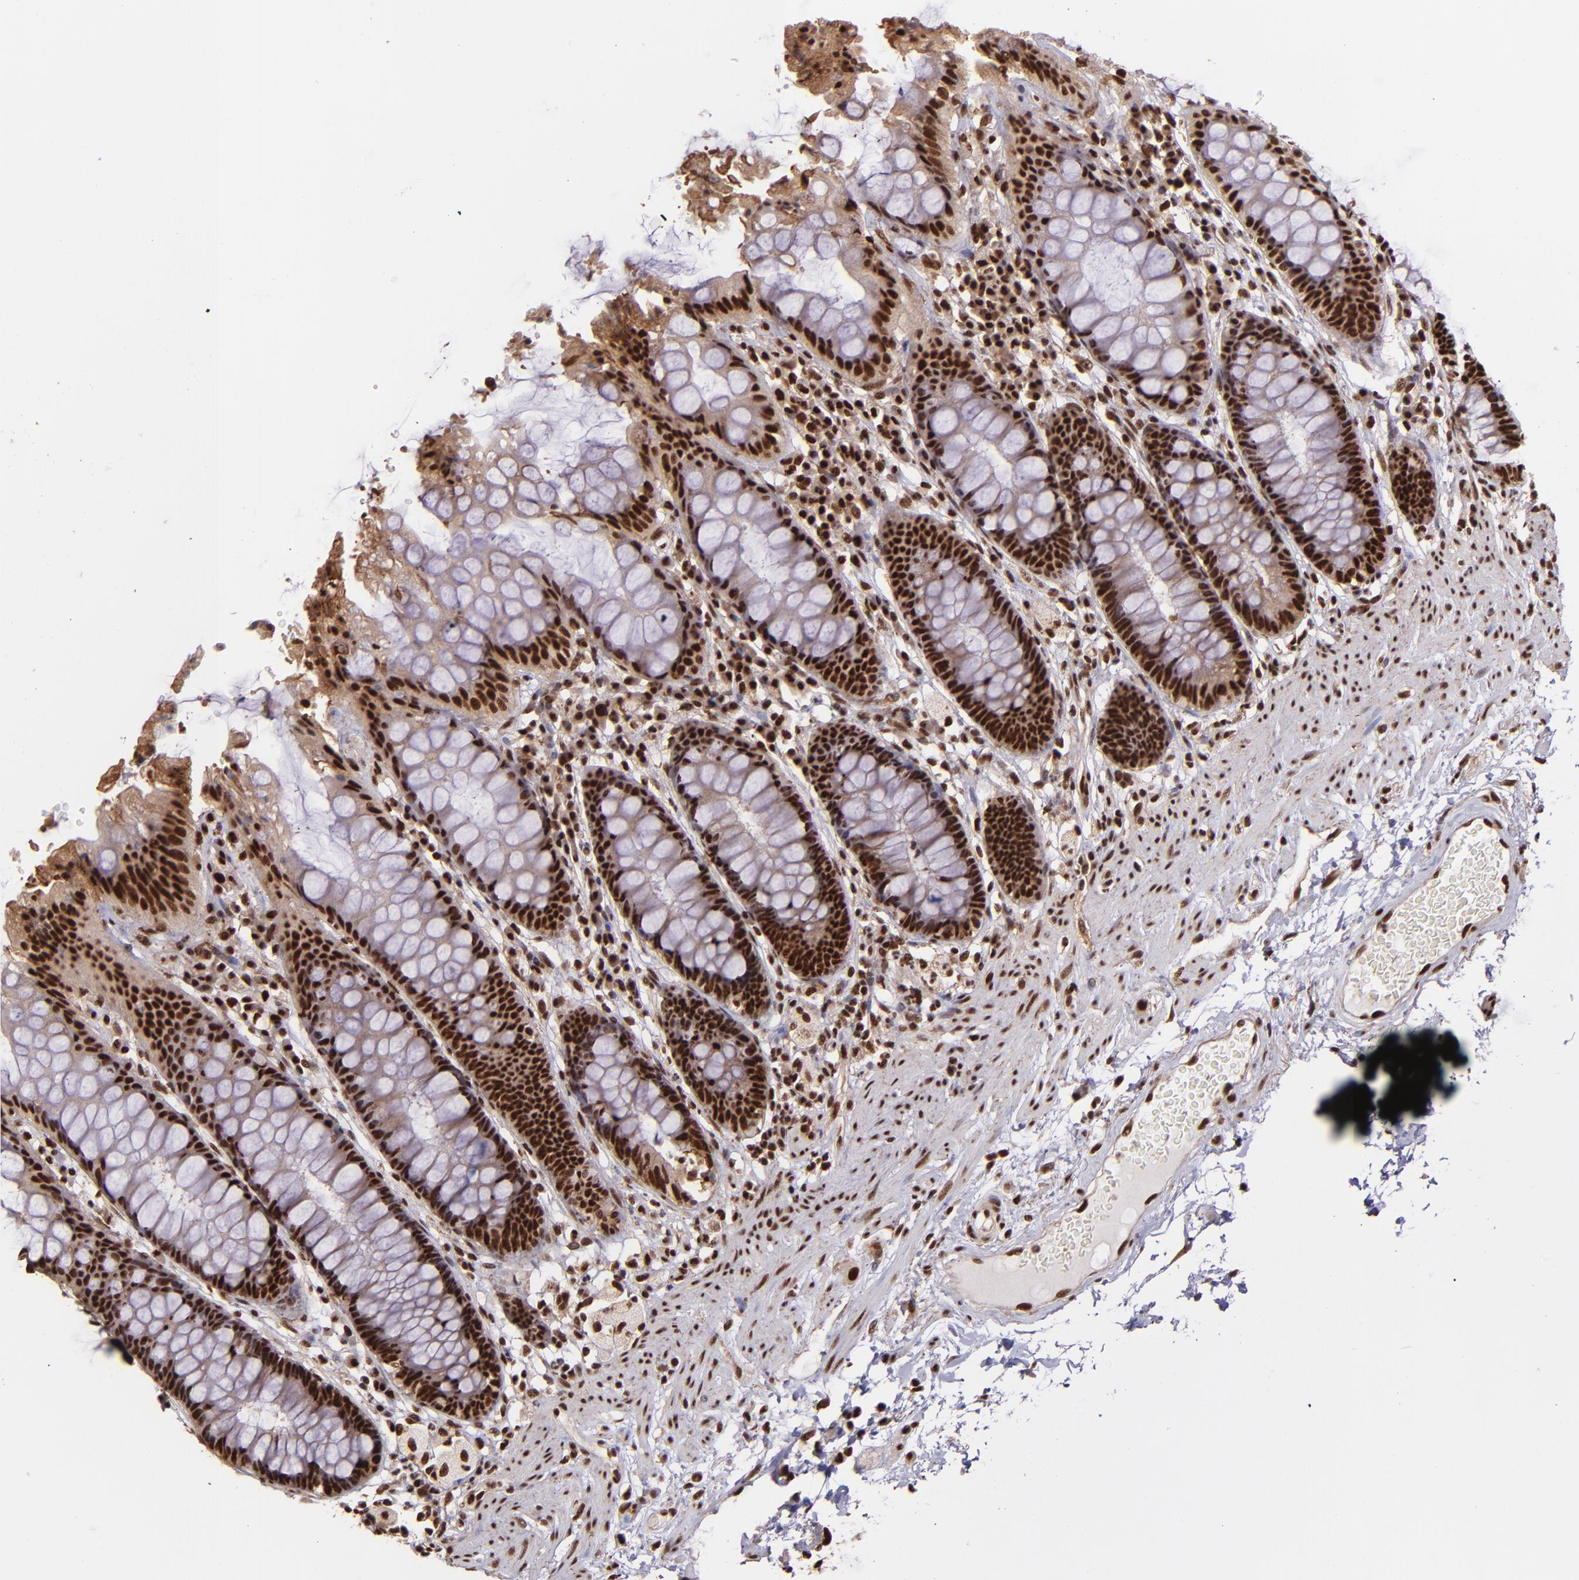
{"staining": {"intensity": "strong", "quantity": ">75%", "location": "cytoplasmic/membranous,nuclear"}, "tissue": "rectum", "cell_type": "Glandular cells", "image_type": "normal", "snomed": [{"axis": "morphology", "description": "Normal tissue, NOS"}, {"axis": "topography", "description": "Rectum"}], "caption": "Glandular cells reveal high levels of strong cytoplasmic/membranous,nuclear positivity in approximately >75% of cells in normal human rectum.", "gene": "PQBP1", "patient": {"sex": "female", "age": 46}}